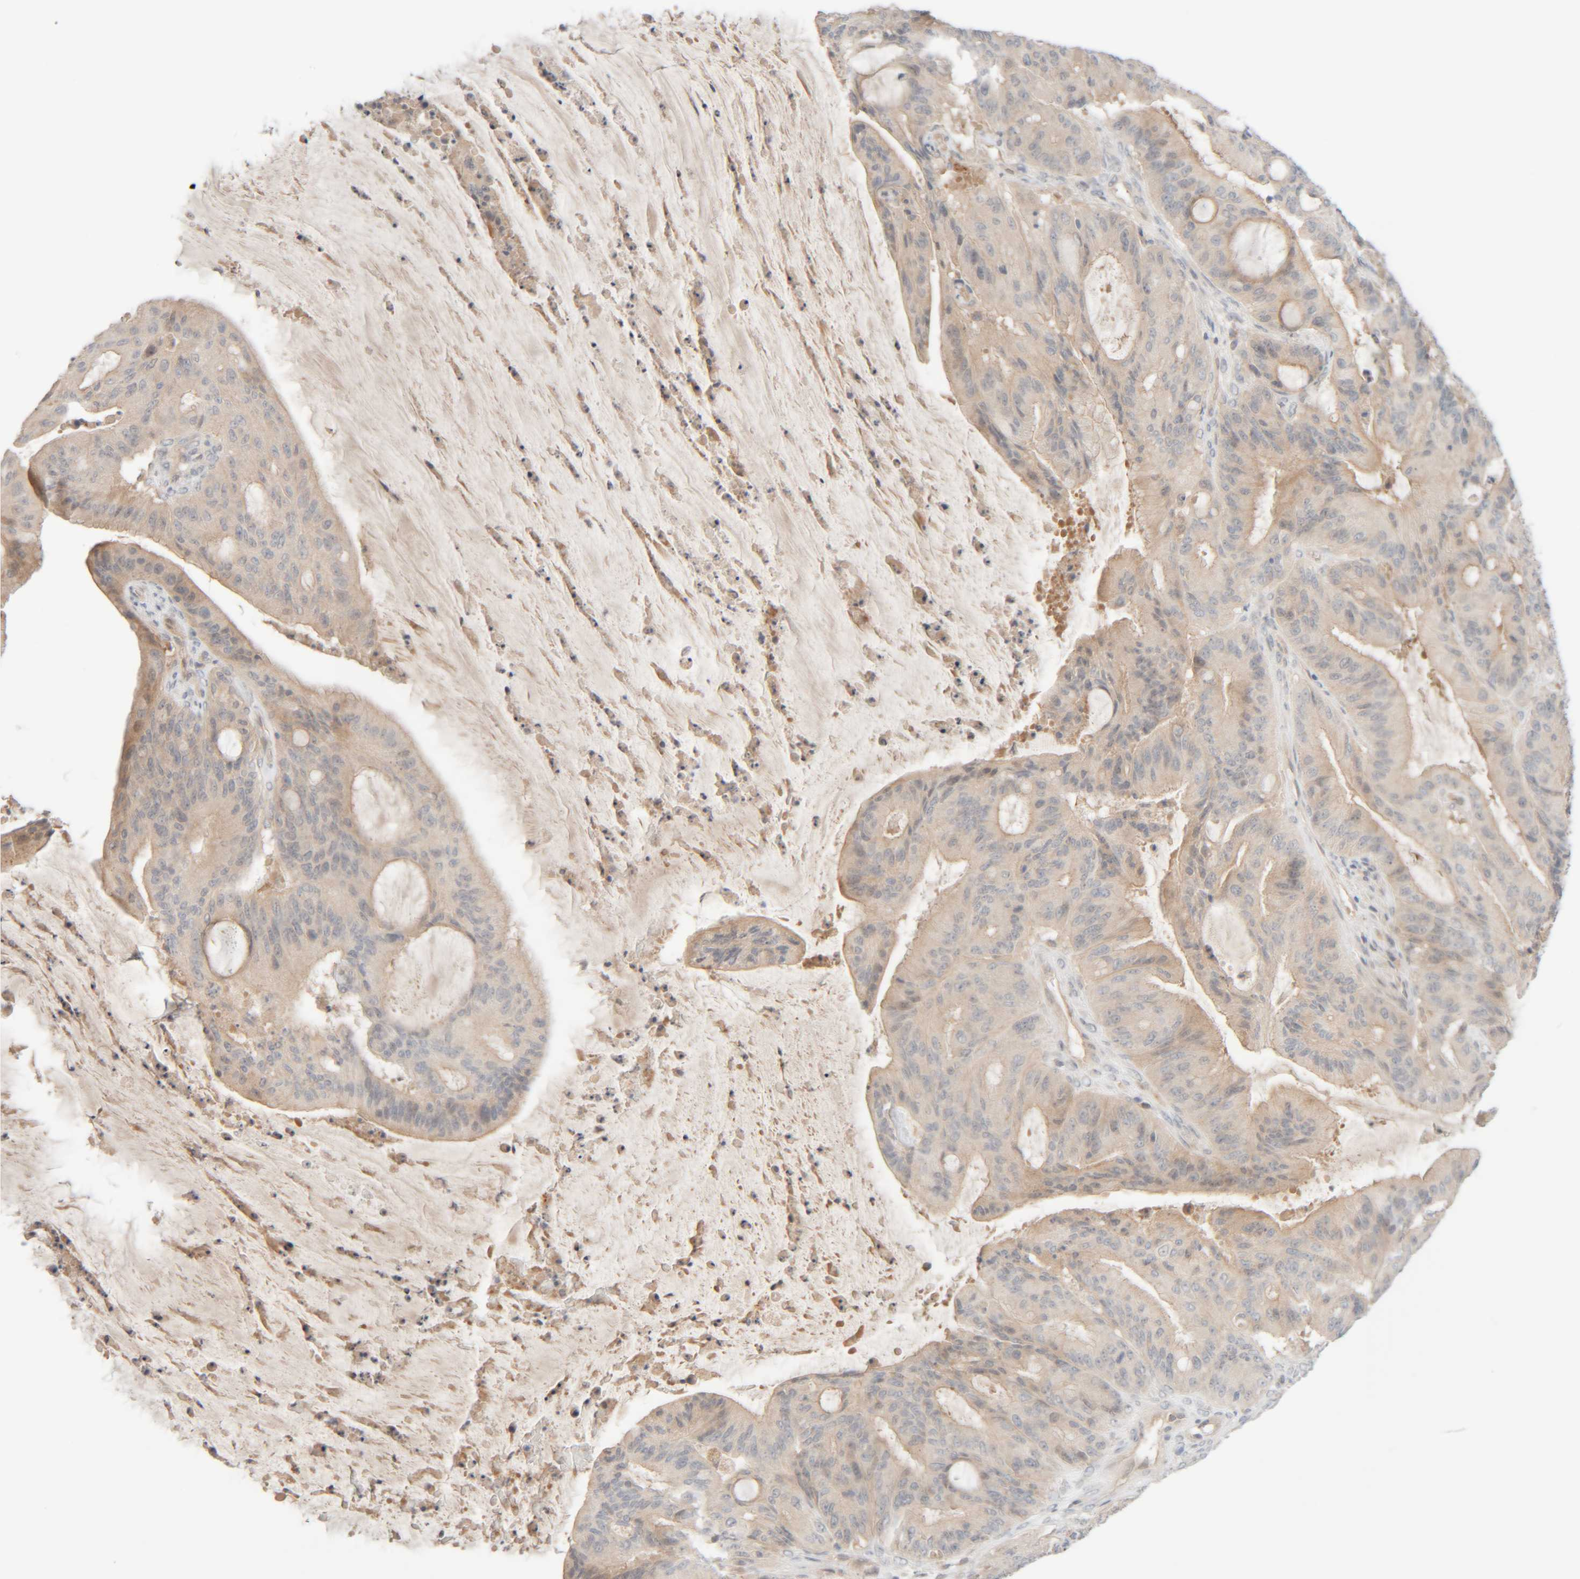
{"staining": {"intensity": "weak", "quantity": "<25%", "location": "cytoplasmic/membranous"}, "tissue": "liver cancer", "cell_type": "Tumor cells", "image_type": "cancer", "snomed": [{"axis": "morphology", "description": "Normal tissue, NOS"}, {"axis": "morphology", "description": "Cholangiocarcinoma"}, {"axis": "topography", "description": "Liver"}, {"axis": "topography", "description": "Peripheral nerve tissue"}], "caption": "Tumor cells show no significant staining in cholangiocarcinoma (liver).", "gene": "CHKA", "patient": {"sex": "female", "age": 73}}